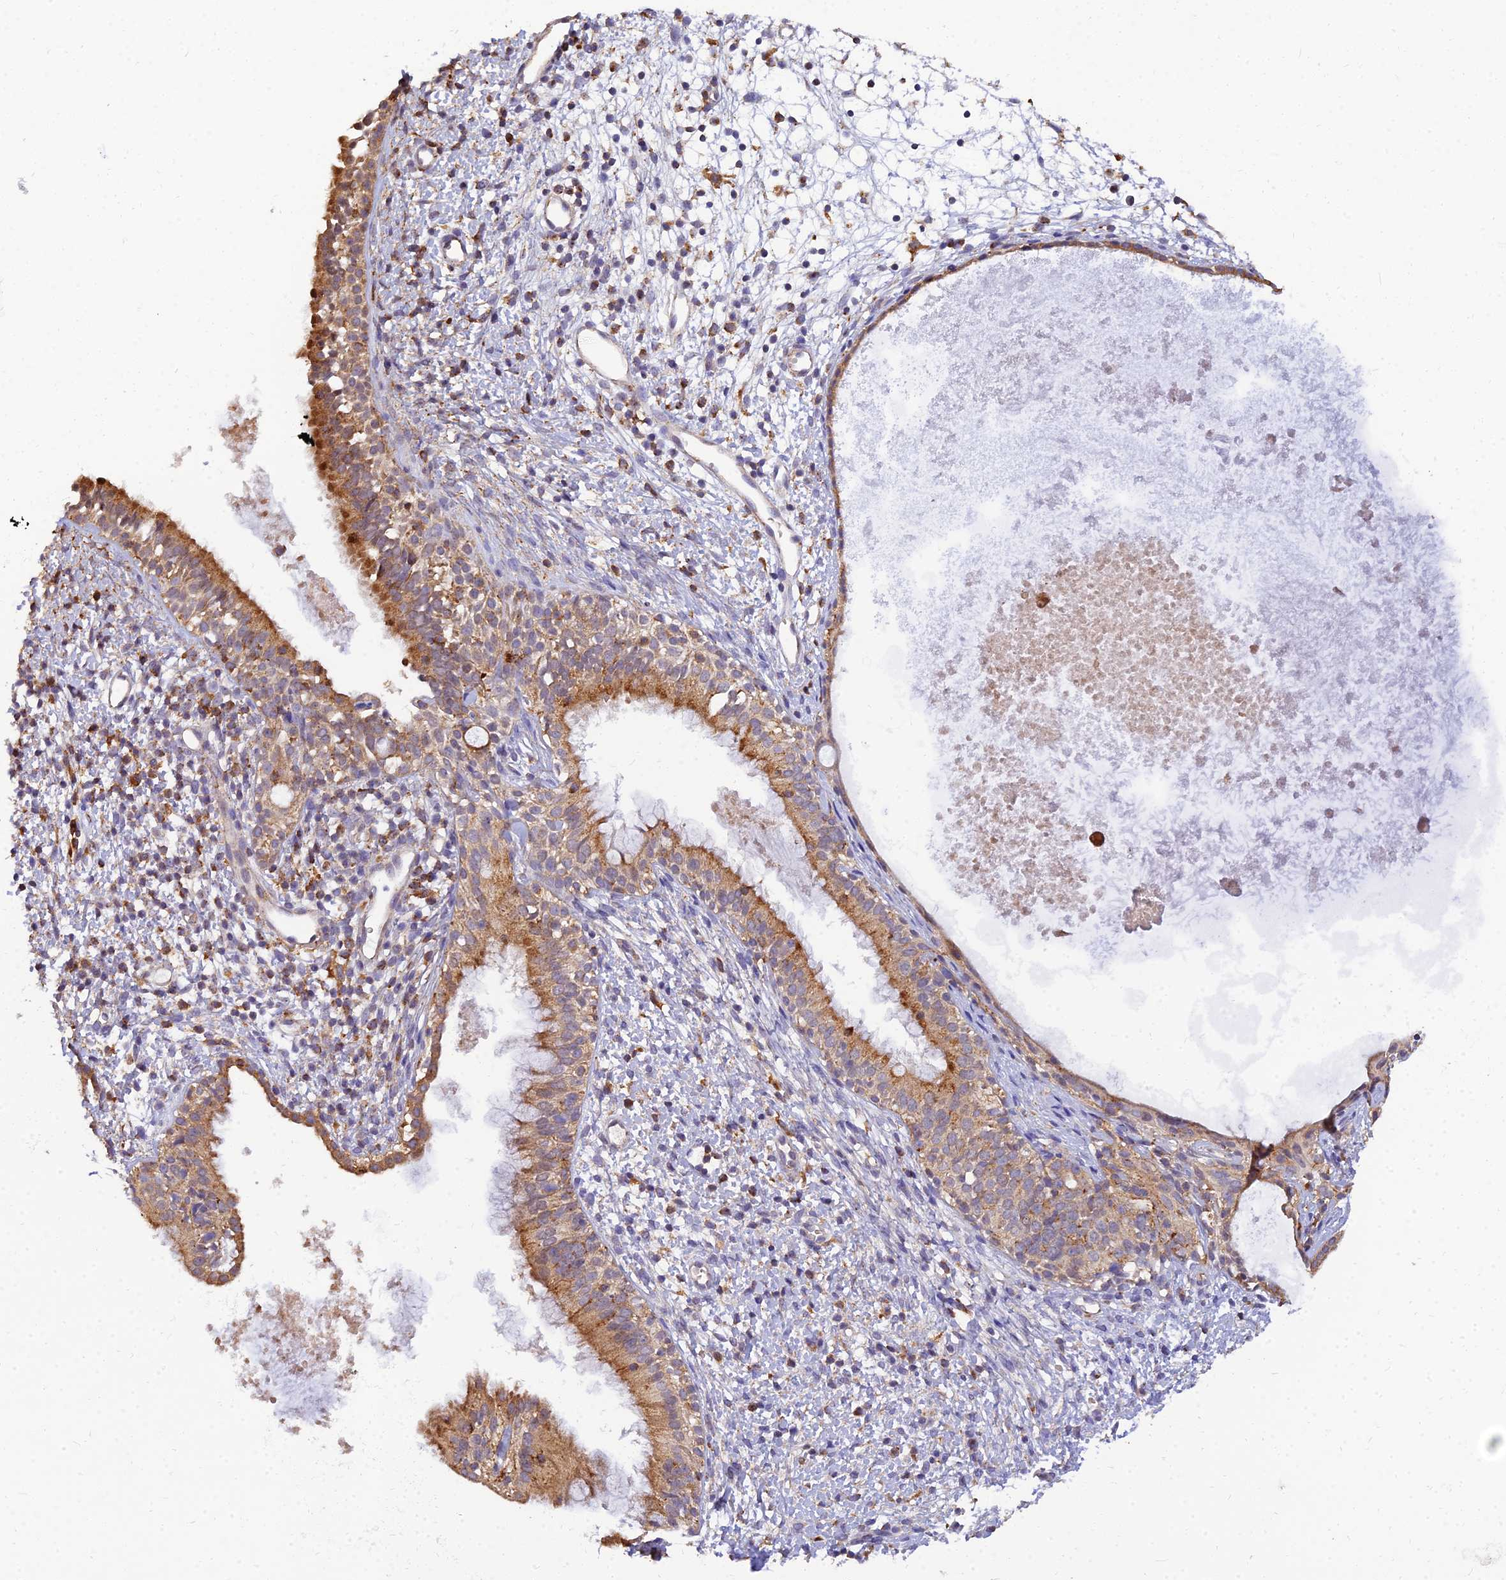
{"staining": {"intensity": "moderate", "quantity": ">75%", "location": "cytoplasmic/membranous"}, "tissue": "nasopharynx", "cell_type": "Respiratory epithelial cells", "image_type": "normal", "snomed": [{"axis": "morphology", "description": "Normal tissue, NOS"}, {"axis": "topography", "description": "Nasopharynx"}], "caption": "Benign nasopharynx displays moderate cytoplasmic/membranous staining in approximately >75% of respiratory epithelial cells The staining was performed using DAB (3,3'-diaminobenzidine) to visualize the protein expression in brown, while the nuclei were stained in blue with hematoxylin (Magnification: 20x)..", "gene": "ARL8A", "patient": {"sex": "male", "age": 22}}